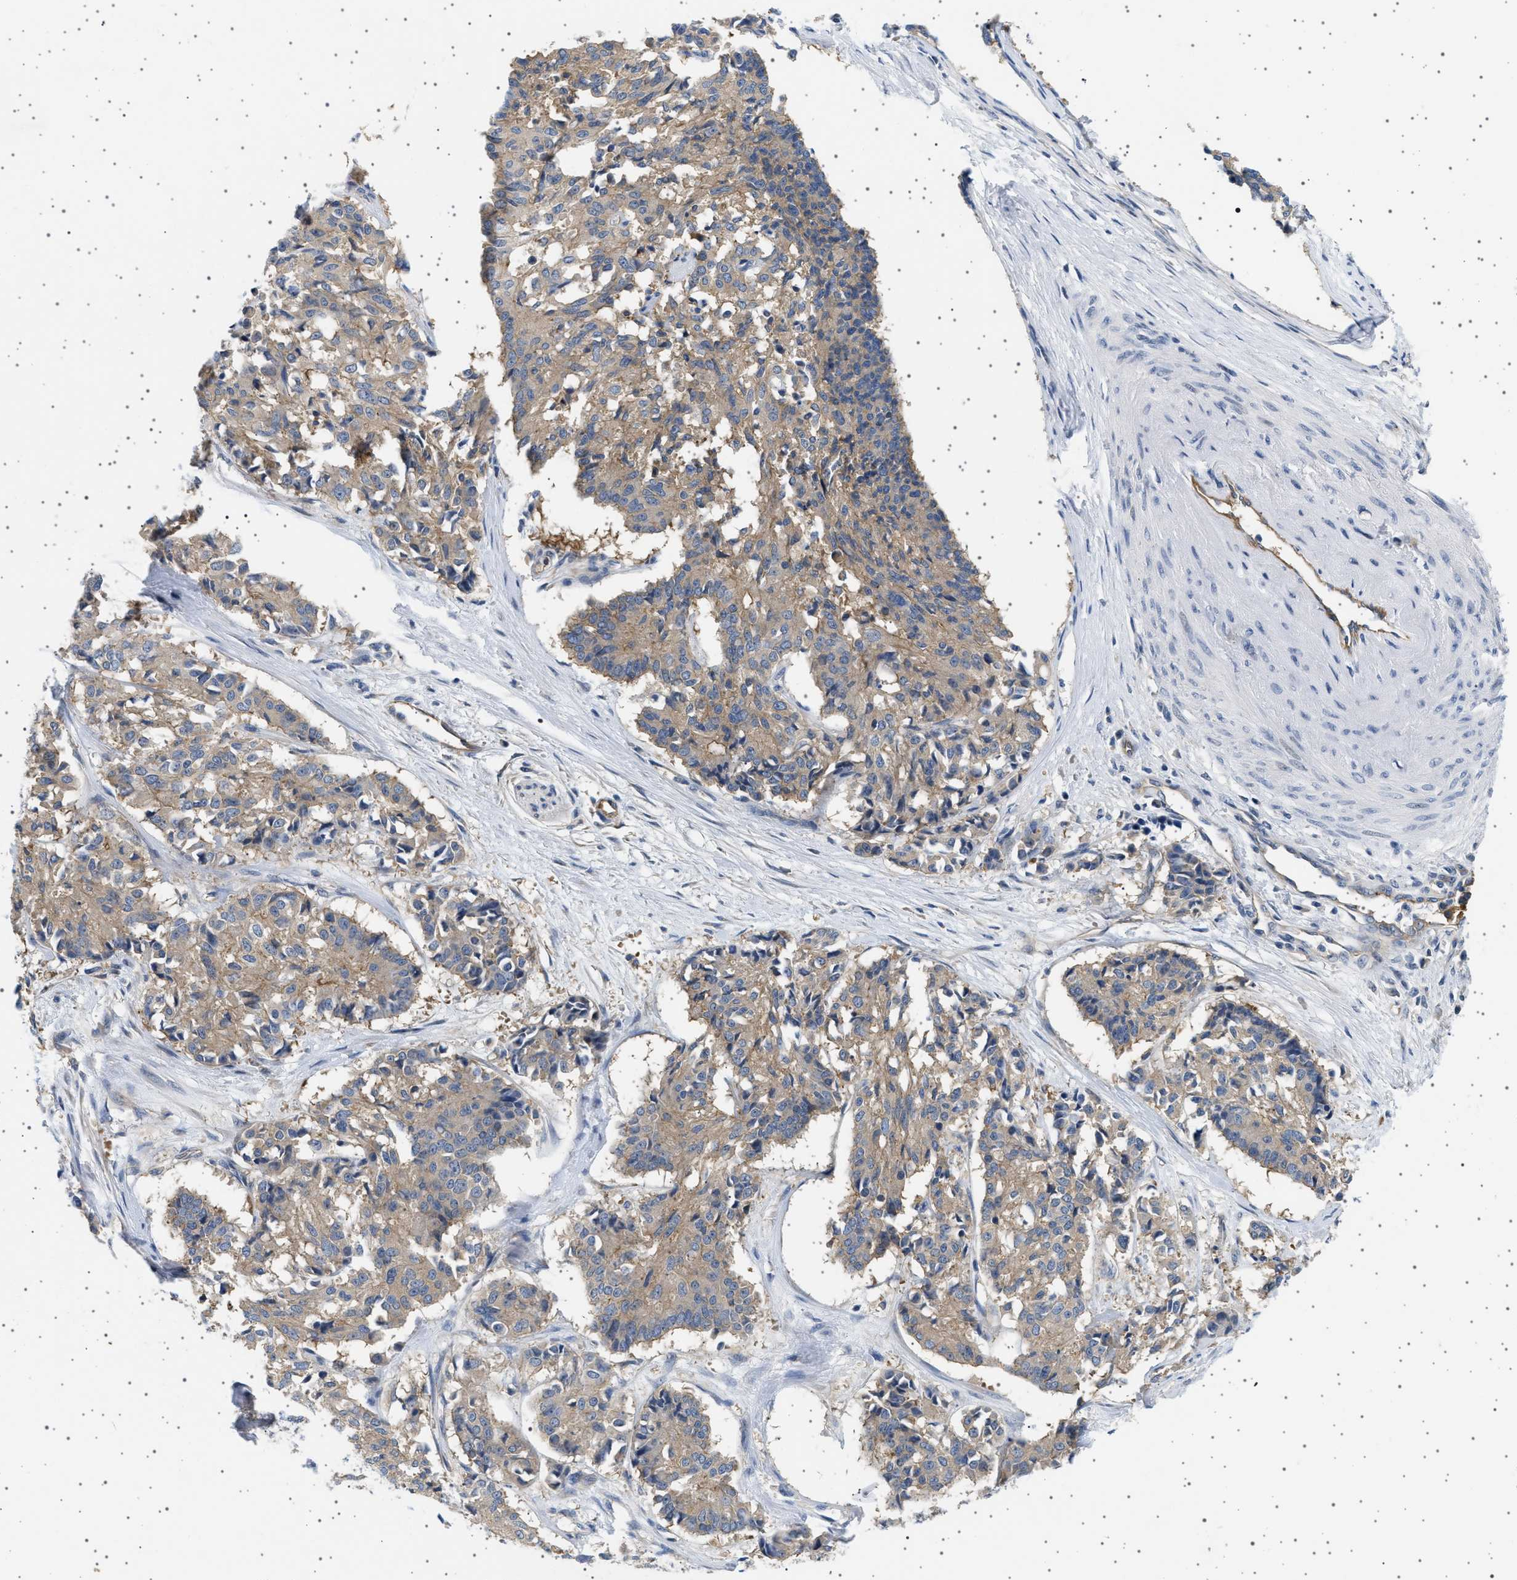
{"staining": {"intensity": "moderate", "quantity": ">75%", "location": "cytoplasmic/membranous"}, "tissue": "cervical cancer", "cell_type": "Tumor cells", "image_type": "cancer", "snomed": [{"axis": "morphology", "description": "Squamous cell carcinoma, NOS"}, {"axis": "topography", "description": "Cervix"}], "caption": "IHC of human cervical squamous cell carcinoma reveals medium levels of moderate cytoplasmic/membranous staining in approximately >75% of tumor cells. The staining was performed using DAB, with brown indicating positive protein expression. Nuclei are stained blue with hematoxylin.", "gene": "PLPP6", "patient": {"sex": "female", "age": 35}}